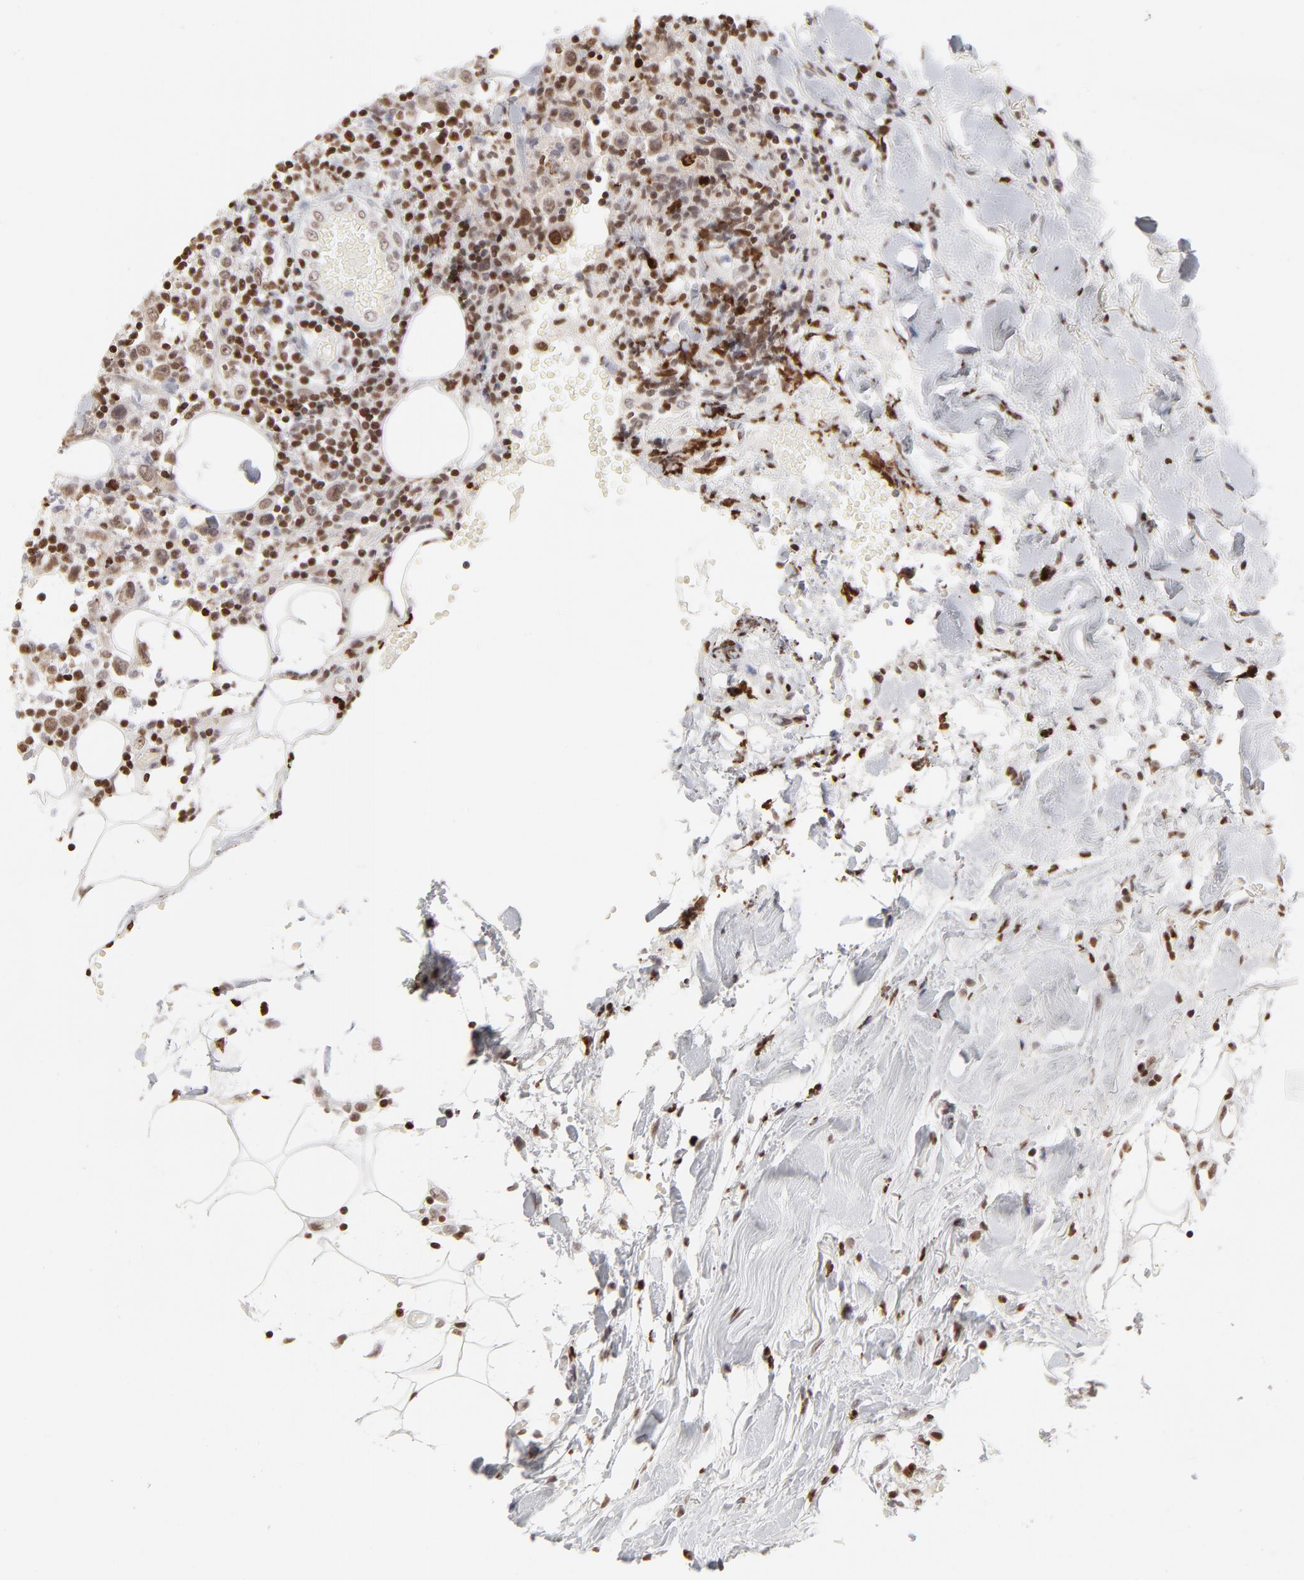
{"staining": {"intensity": "strong", "quantity": ">75%", "location": "nuclear"}, "tissue": "thyroid cancer", "cell_type": "Tumor cells", "image_type": "cancer", "snomed": [{"axis": "morphology", "description": "Carcinoma, NOS"}, {"axis": "topography", "description": "Thyroid gland"}], "caption": "DAB (3,3'-diaminobenzidine) immunohistochemical staining of human carcinoma (thyroid) shows strong nuclear protein staining in about >75% of tumor cells.", "gene": "PARP1", "patient": {"sex": "female", "age": 77}}